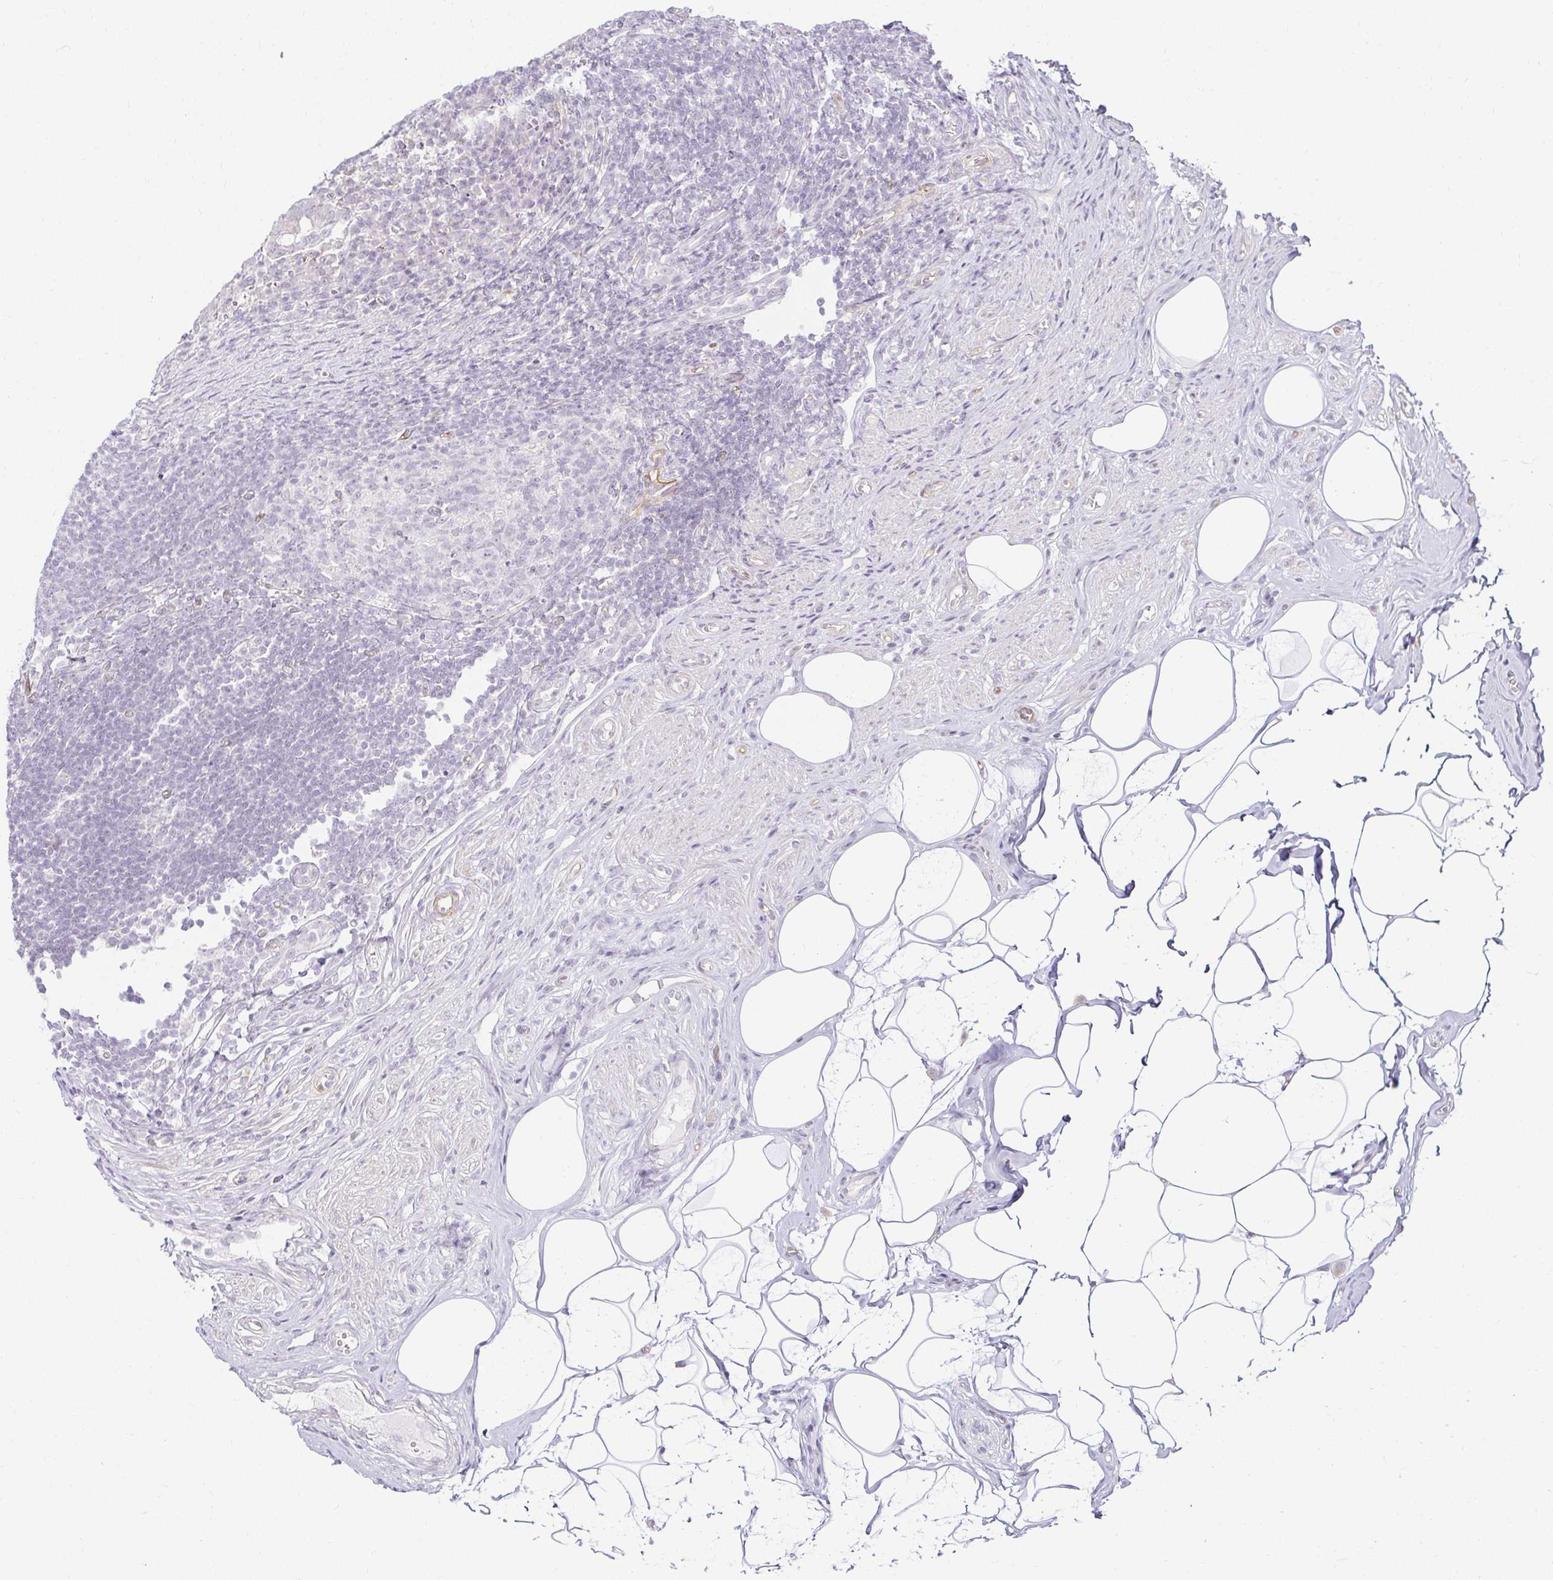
{"staining": {"intensity": "negative", "quantity": "none", "location": "none"}, "tissue": "appendix", "cell_type": "Glandular cells", "image_type": "normal", "snomed": [{"axis": "morphology", "description": "Normal tissue, NOS"}, {"axis": "topography", "description": "Appendix"}], "caption": "Immunohistochemistry of normal appendix reveals no expression in glandular cells. (Stains: DAB (3,3'-diaminobenzidine) IHC with hematoxylin counter stain, Microscopy: brightfield microscopy at high magnification).", "gene": "ACAN", "patient": {"sex": "female", "age": 56}}